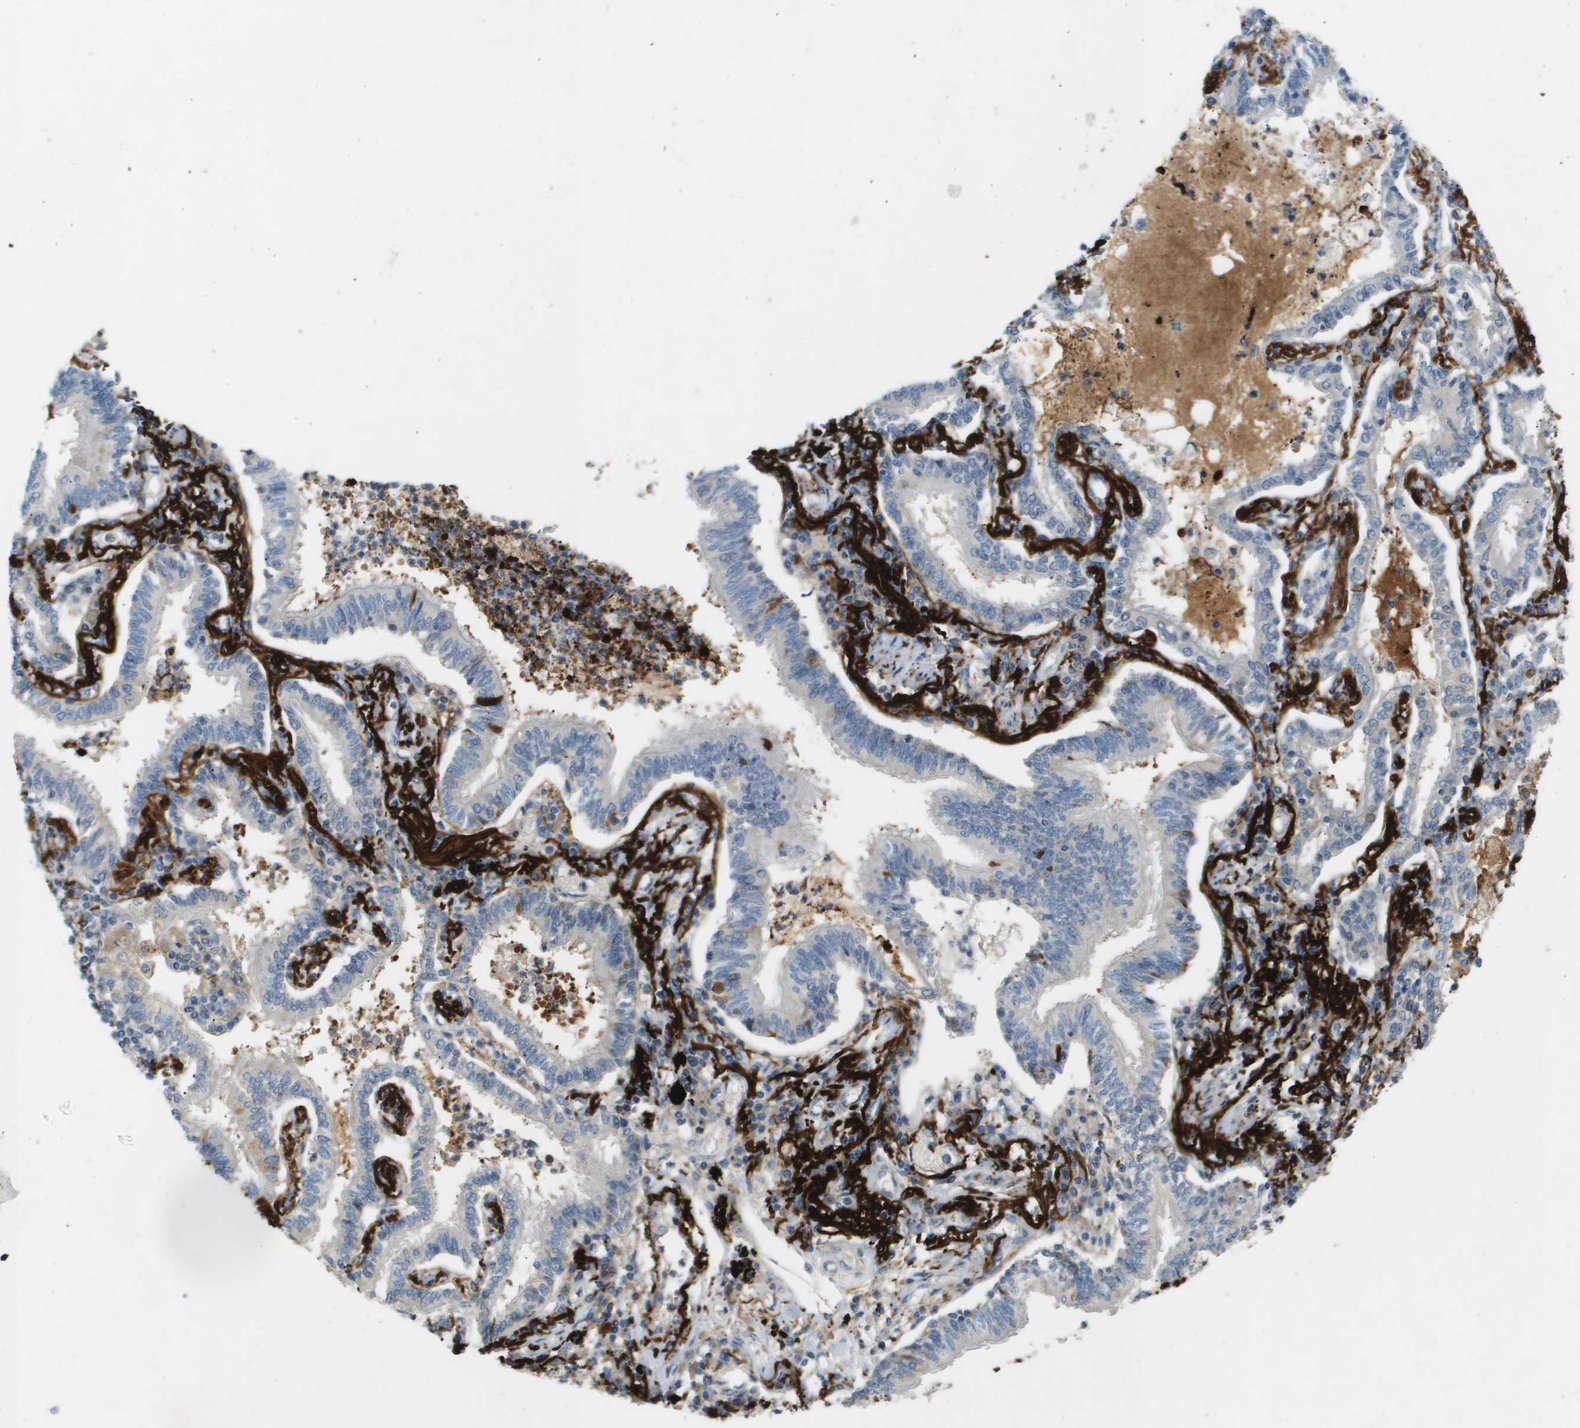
{"staining": {"intensity": "negative", "quantity": "none", "location": "none"}, "tissue": "lung cancer", "cell_type": "Tumor cells", "image_type": "cancer", "snomed": [{"axis": "morphology", "description": "Normal tissue, NOS"}, {"axis": "morphology", "description": "Adenocarcinoma, NOS"}, {"axis": "topography", "description": "Bronchus"}, {"axis": "topography", "description": "Lung"}], "caption": "The photomicrograph displays no staining of tumor cells in lung adenocarcinoma. (DAB immunohistochemistry (IHC), high magnification).", "gene": "VTN", "patient": {"sex": "female", "age": 70}}